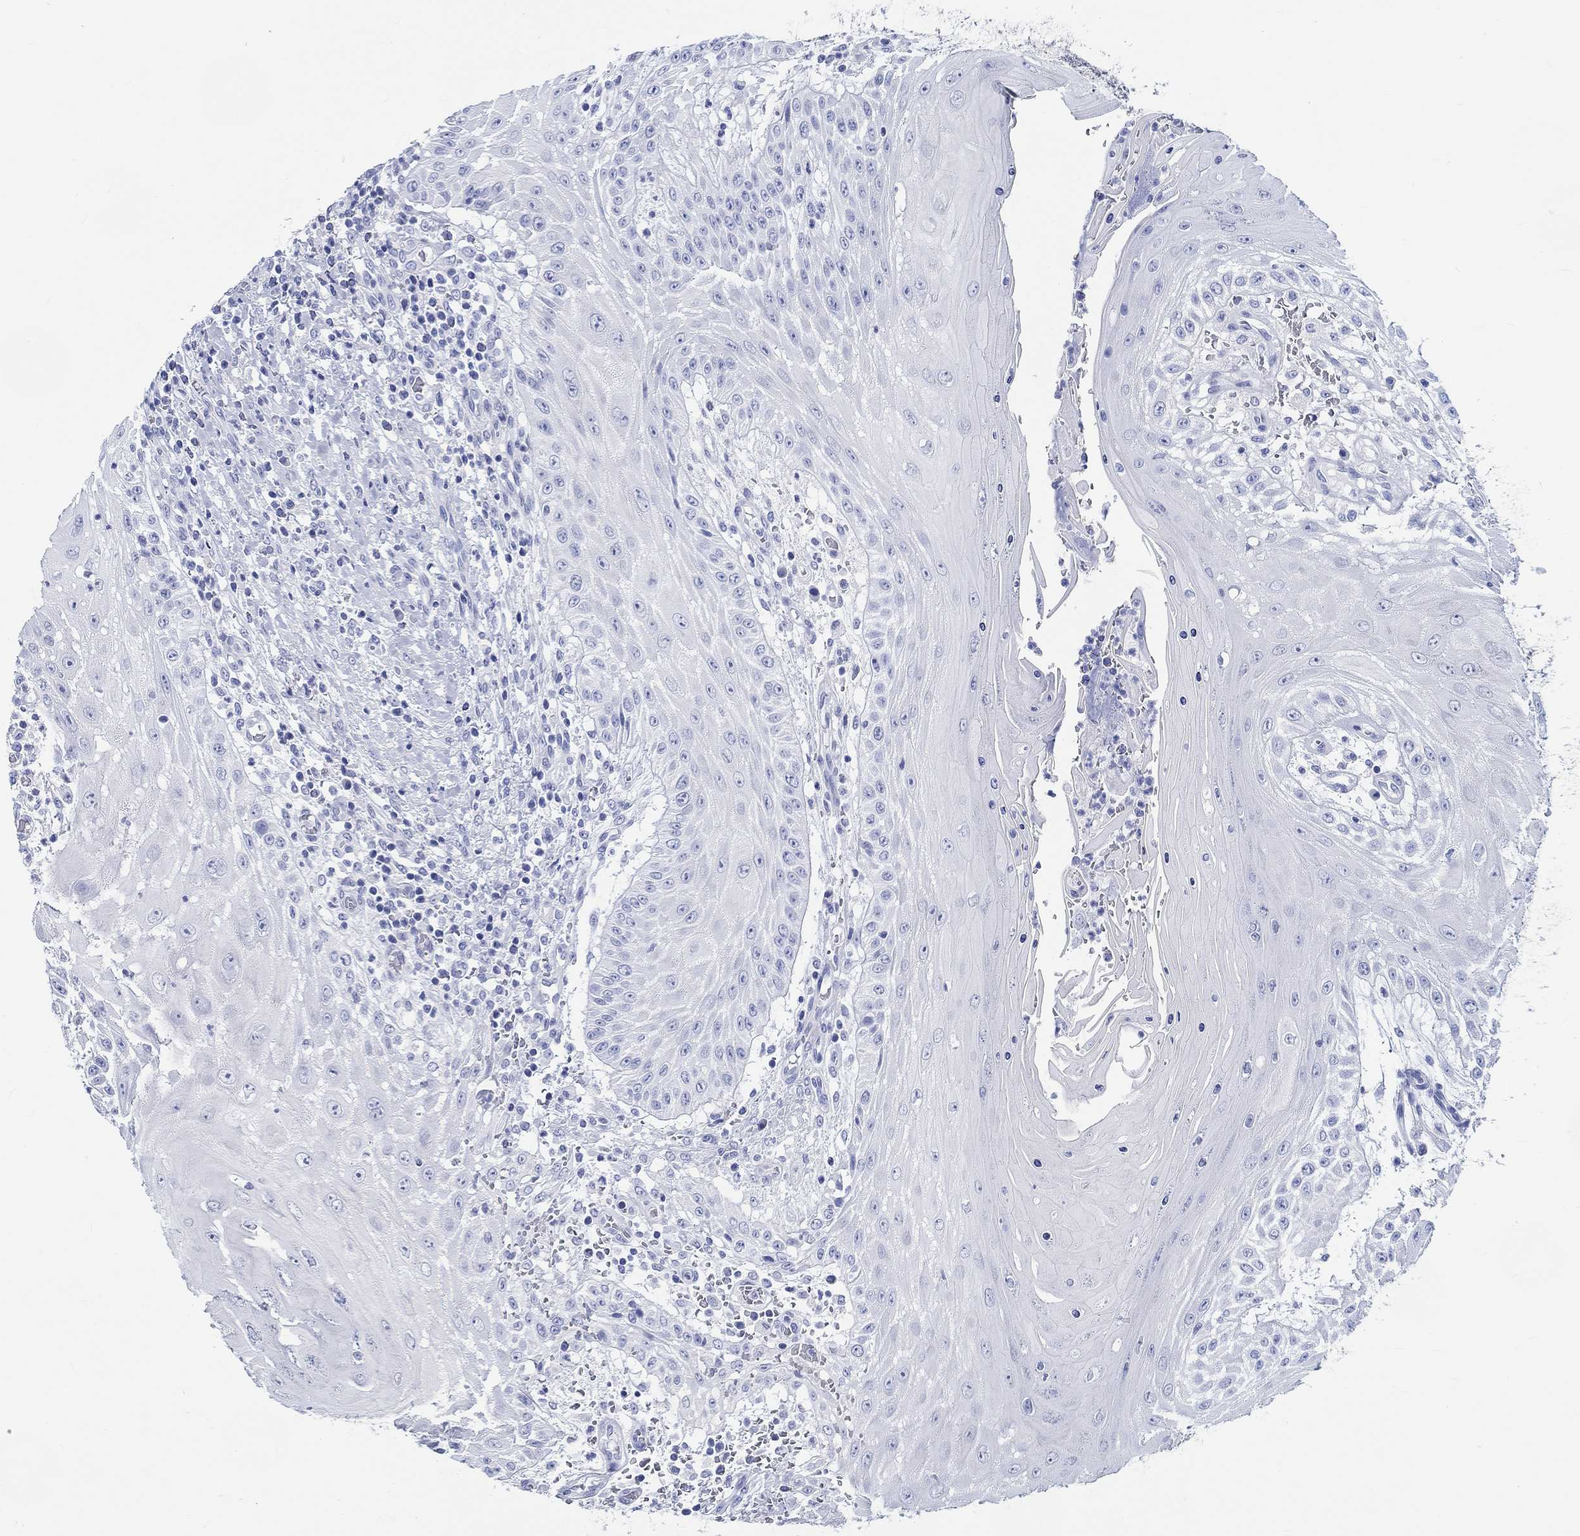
{"staining": {"intensity": "negative", "quantity": "none", "location": "none"}, "tissue": "head and neck cancer", "cell_type": "Tumor cells", "image_type": "cancer", "snomed": [{"axis": "morphology", "description": "Squamous cell carcinoma, NOS"}, {"axis": "topography", "description": "Oral tissue"}, {"axis": "topography", "description": "Head-Neck"}], "caption": "DAB immunohistochemical staining of head and neck cancer displays no significant positivity in tumor cells. (DAB (3,3'-diaminobenzidine) IHC, high magnification).", "gene": "FBXO2", "patient": {"sex": "male", "age": 58}}